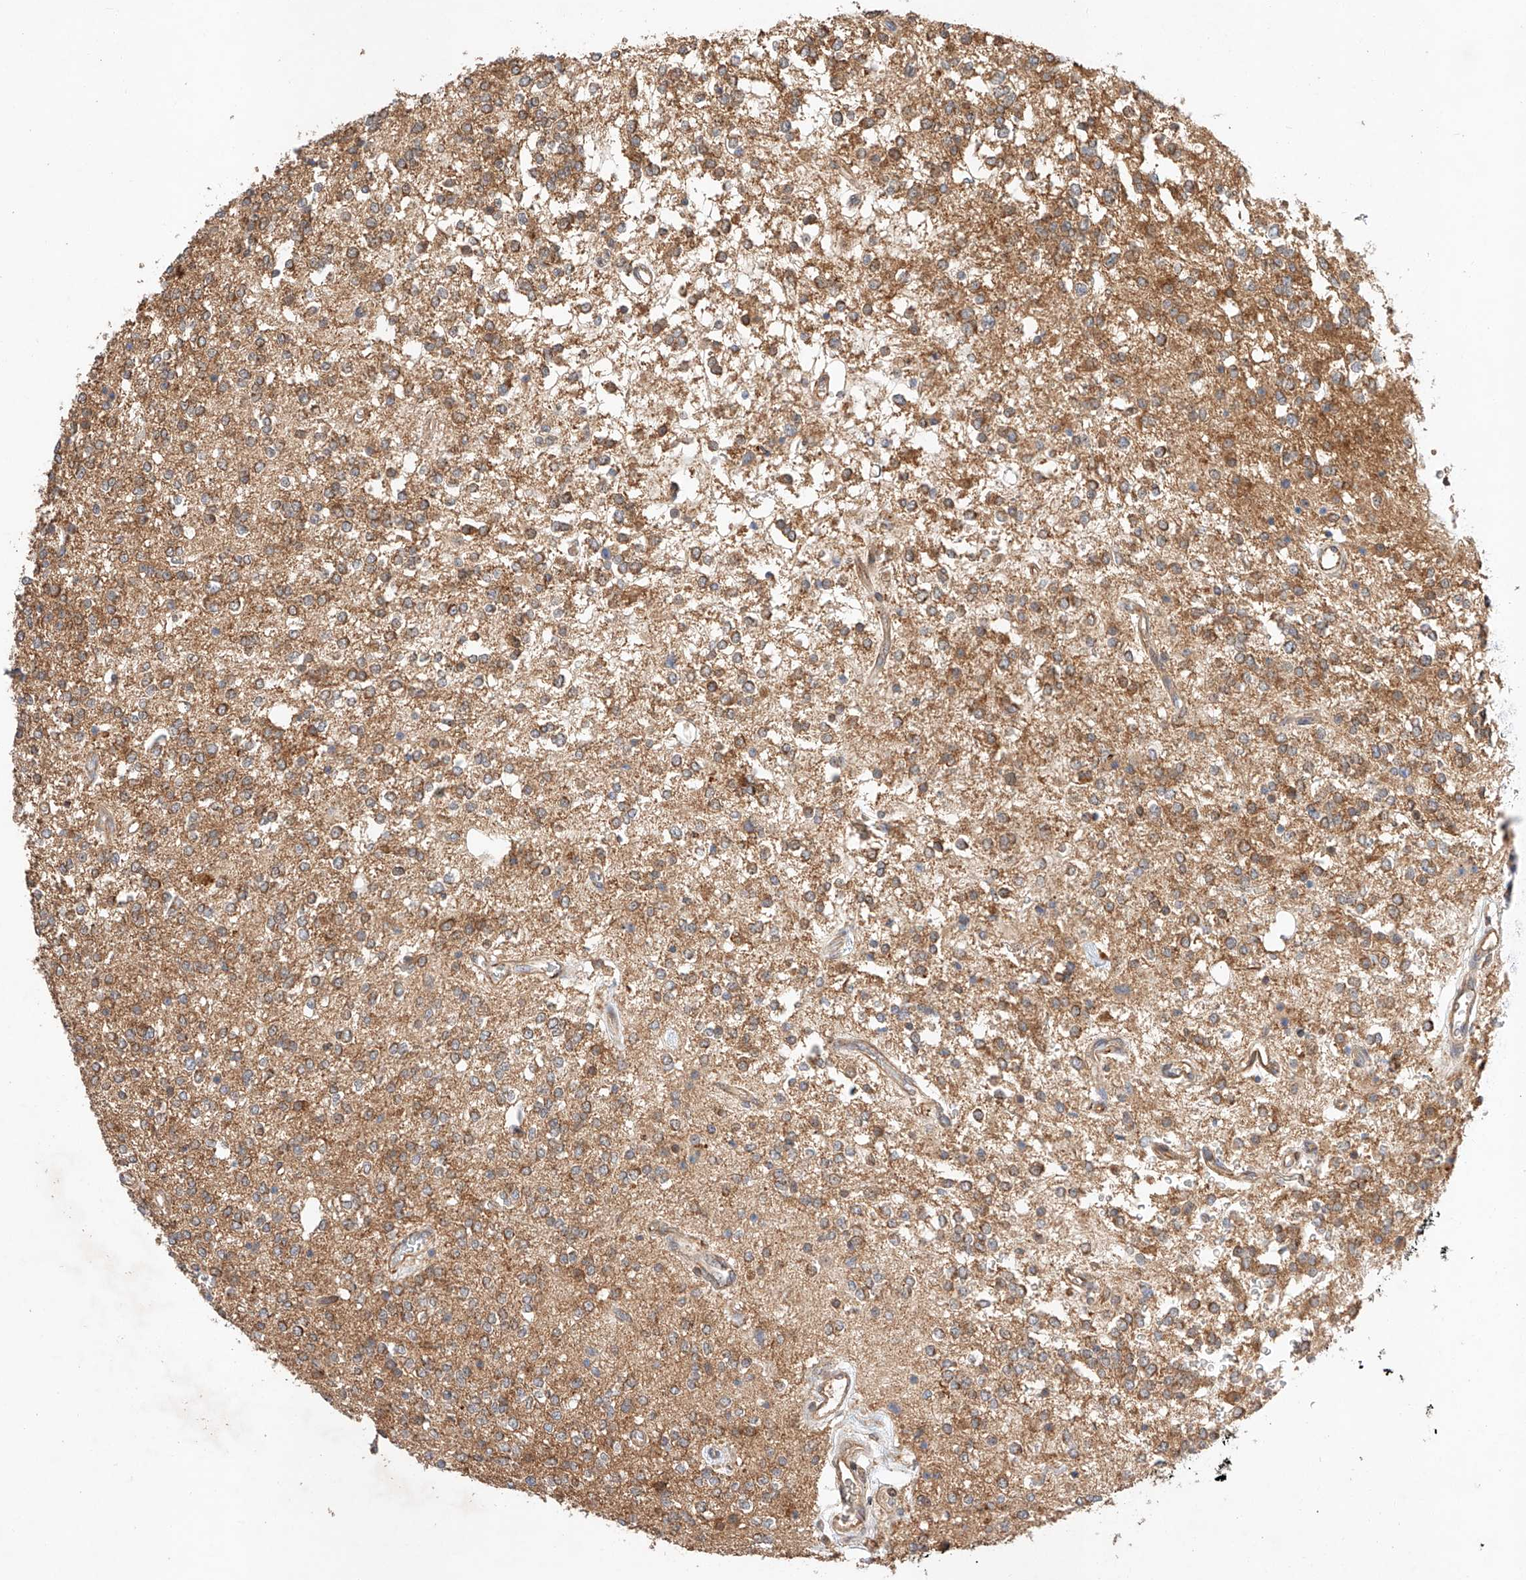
{"staining": {"intensity": "moderate", "quantity": ">75%", "location": "cytoplasmic/membranous"}, "tissue": "glioma", "cell_type": "Tumor cells", "image_type": "cancer", "snomed": [{"axis": "morphology", "description": "Glioma, malignant, High grade"}, {"axis": "topography", "description": "Brain"}], "caption": "Brown immunohistochemical staining in glioma demonstrates moderate cytoplasmic/membranous staining in about >75% of tumor cells. The protein is shown in brown color, while the nuclei are stained blue.", "gene": "RAB23", "patient": {"sex": "male", "age": 34}}